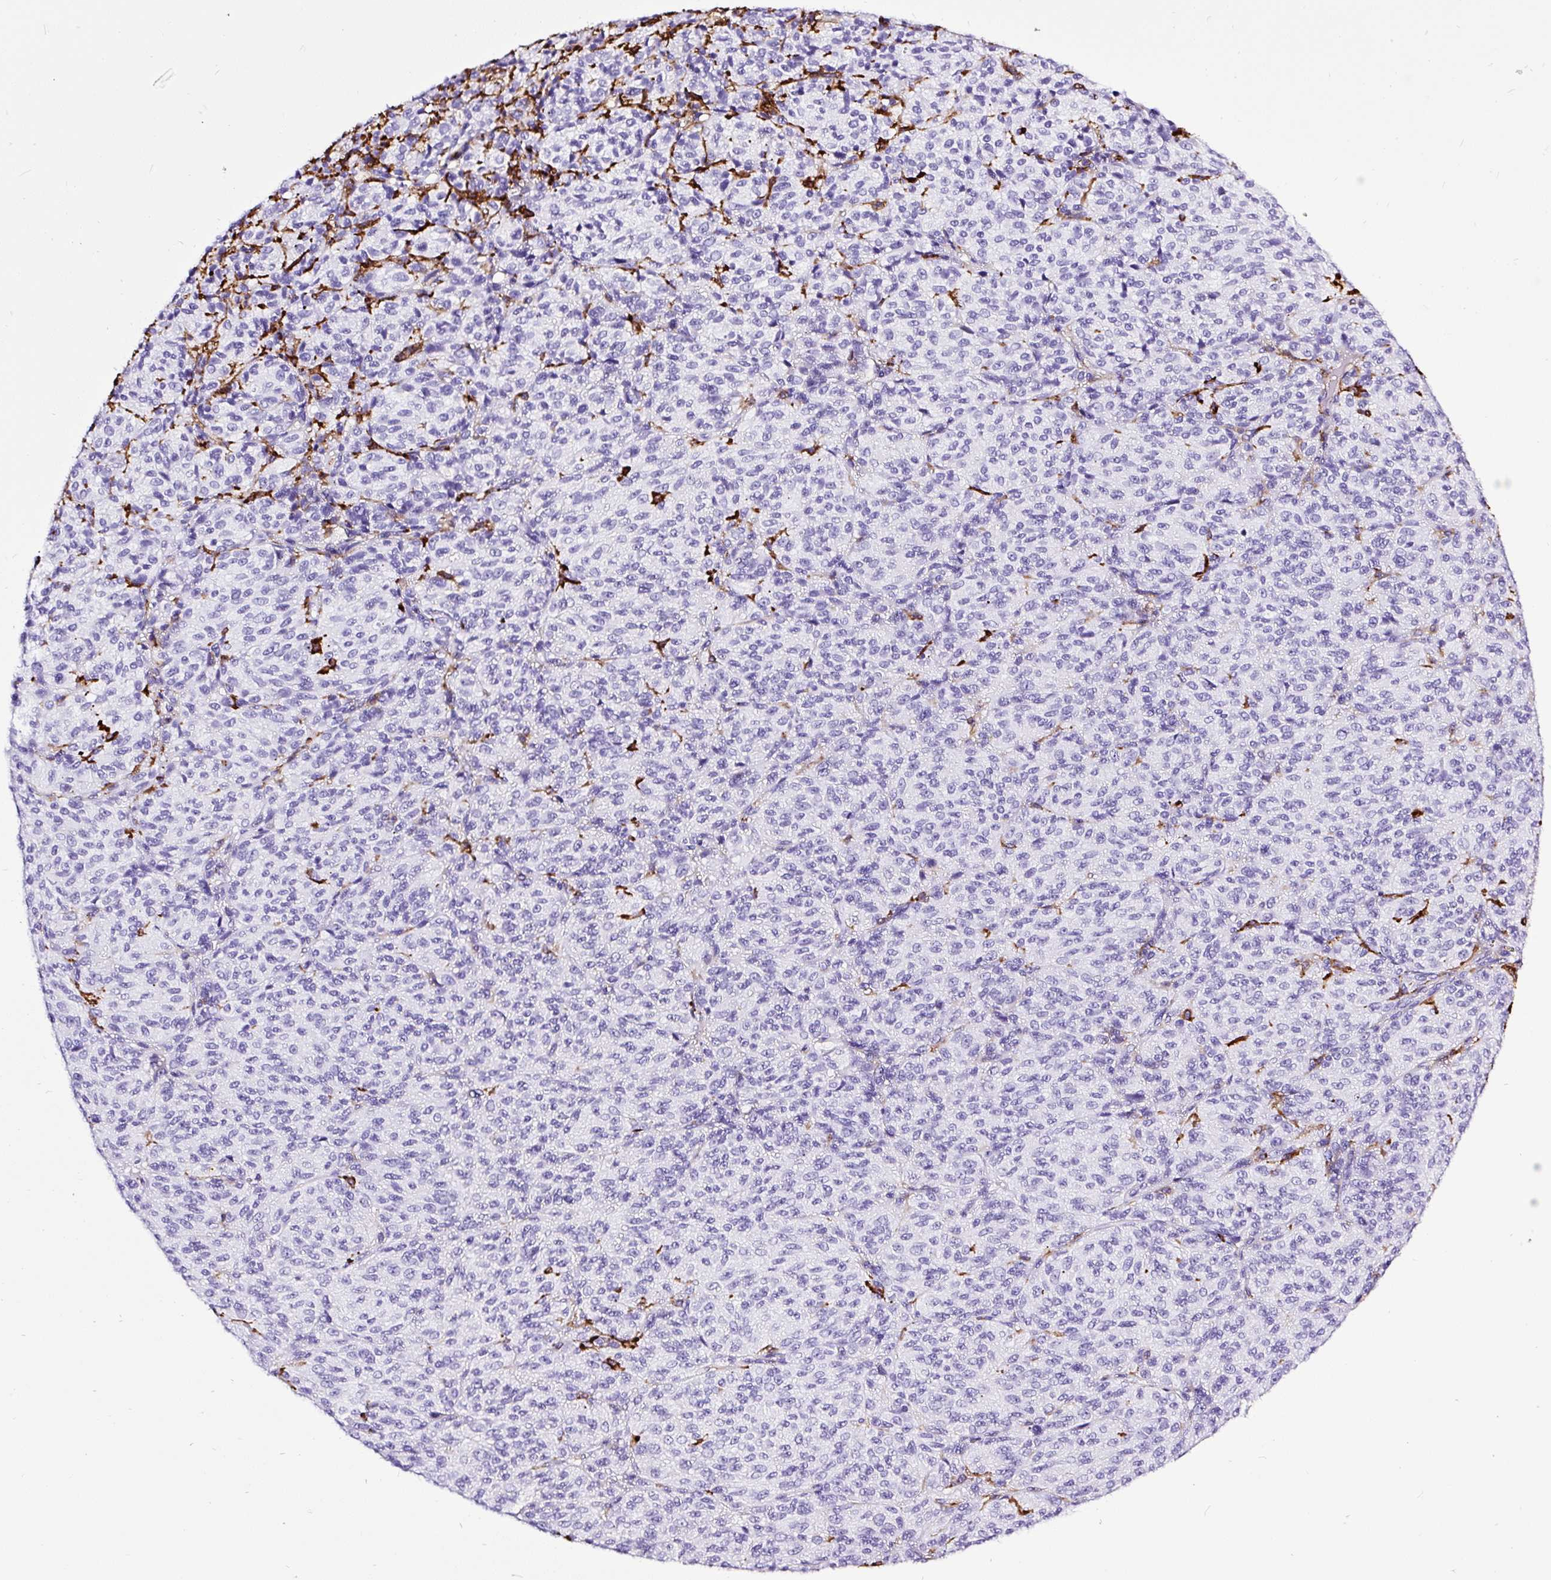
{"staining": {"intensity": "negative", "quantity": "none", "location": "none"}, "tissue": "melanoma", "cell_type": "Tumor cells", "image_type": "cancer", "snomed": [{"axis": "morphology", "description": "Malignant melanoma, Metastatic site"}, {"axis": "topography", "description": "Brain"}], "caption": "The photomicrograph reveals no staining of tumor cells in melanoma.", "gene": "HLA-DRA", "patient": {"sex": "female", "age": 56}}